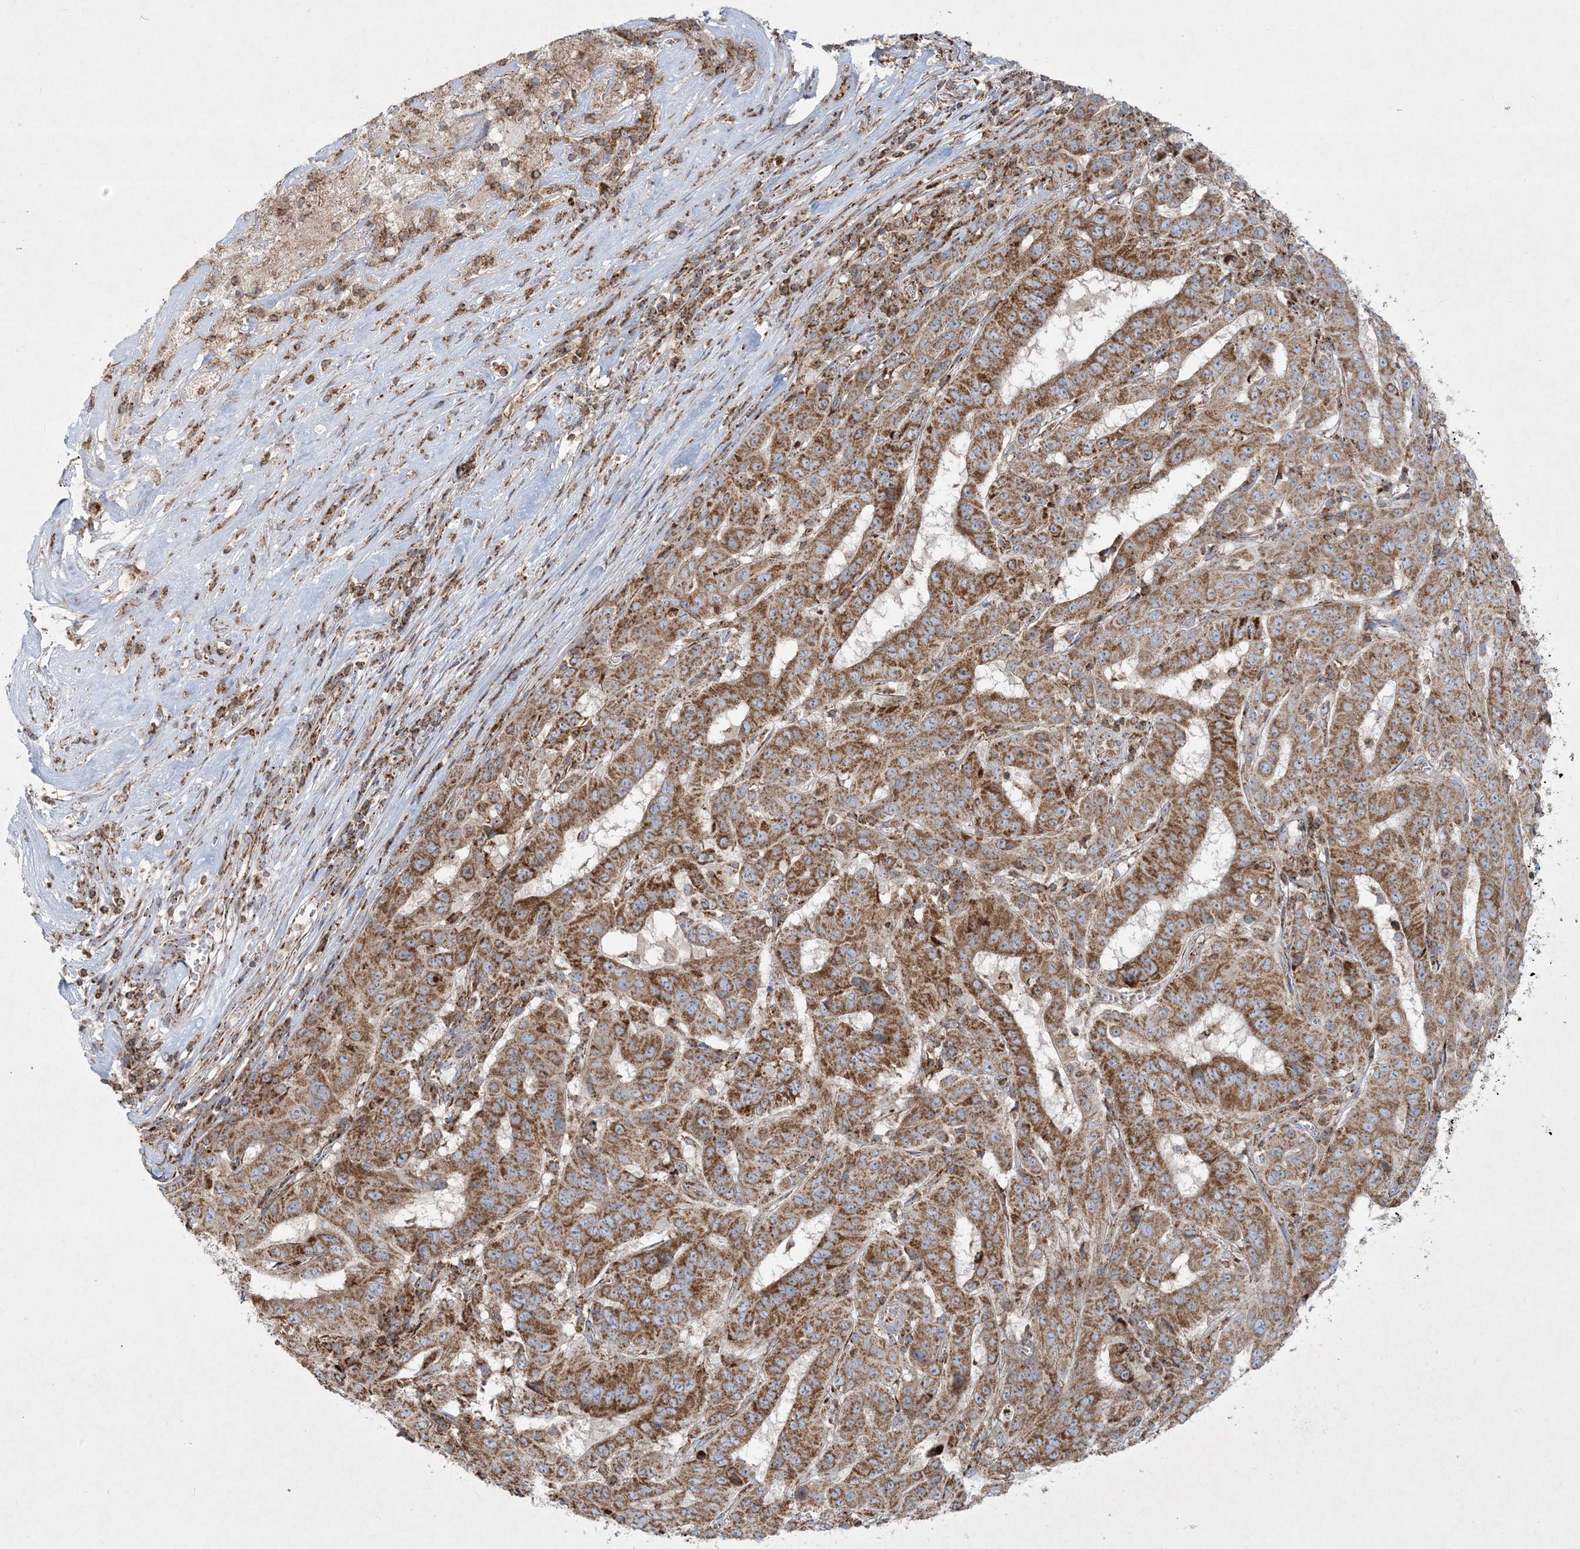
{"staining": {"intensity": "moderate", "quantity": ">75%", "location": "cytoplasmic/membranous"}, "tissue": "pancreatic cancer", "cell_type": "Tumor cells", "image_type": "cancer", "snomed": [{"axis": "morphology", "description": "Adenocarcinoma, NOS"}, {"axis": "topography", "description": "Pancreas"}], "caption": "Protein expression analysis of pancreatic adenocarcinoma shows moderate cytoplasmic/membranous positivity in about >75% of tumor cells.", "gene": "BEND4", "patient": {"sex": "male", "age": 63}}